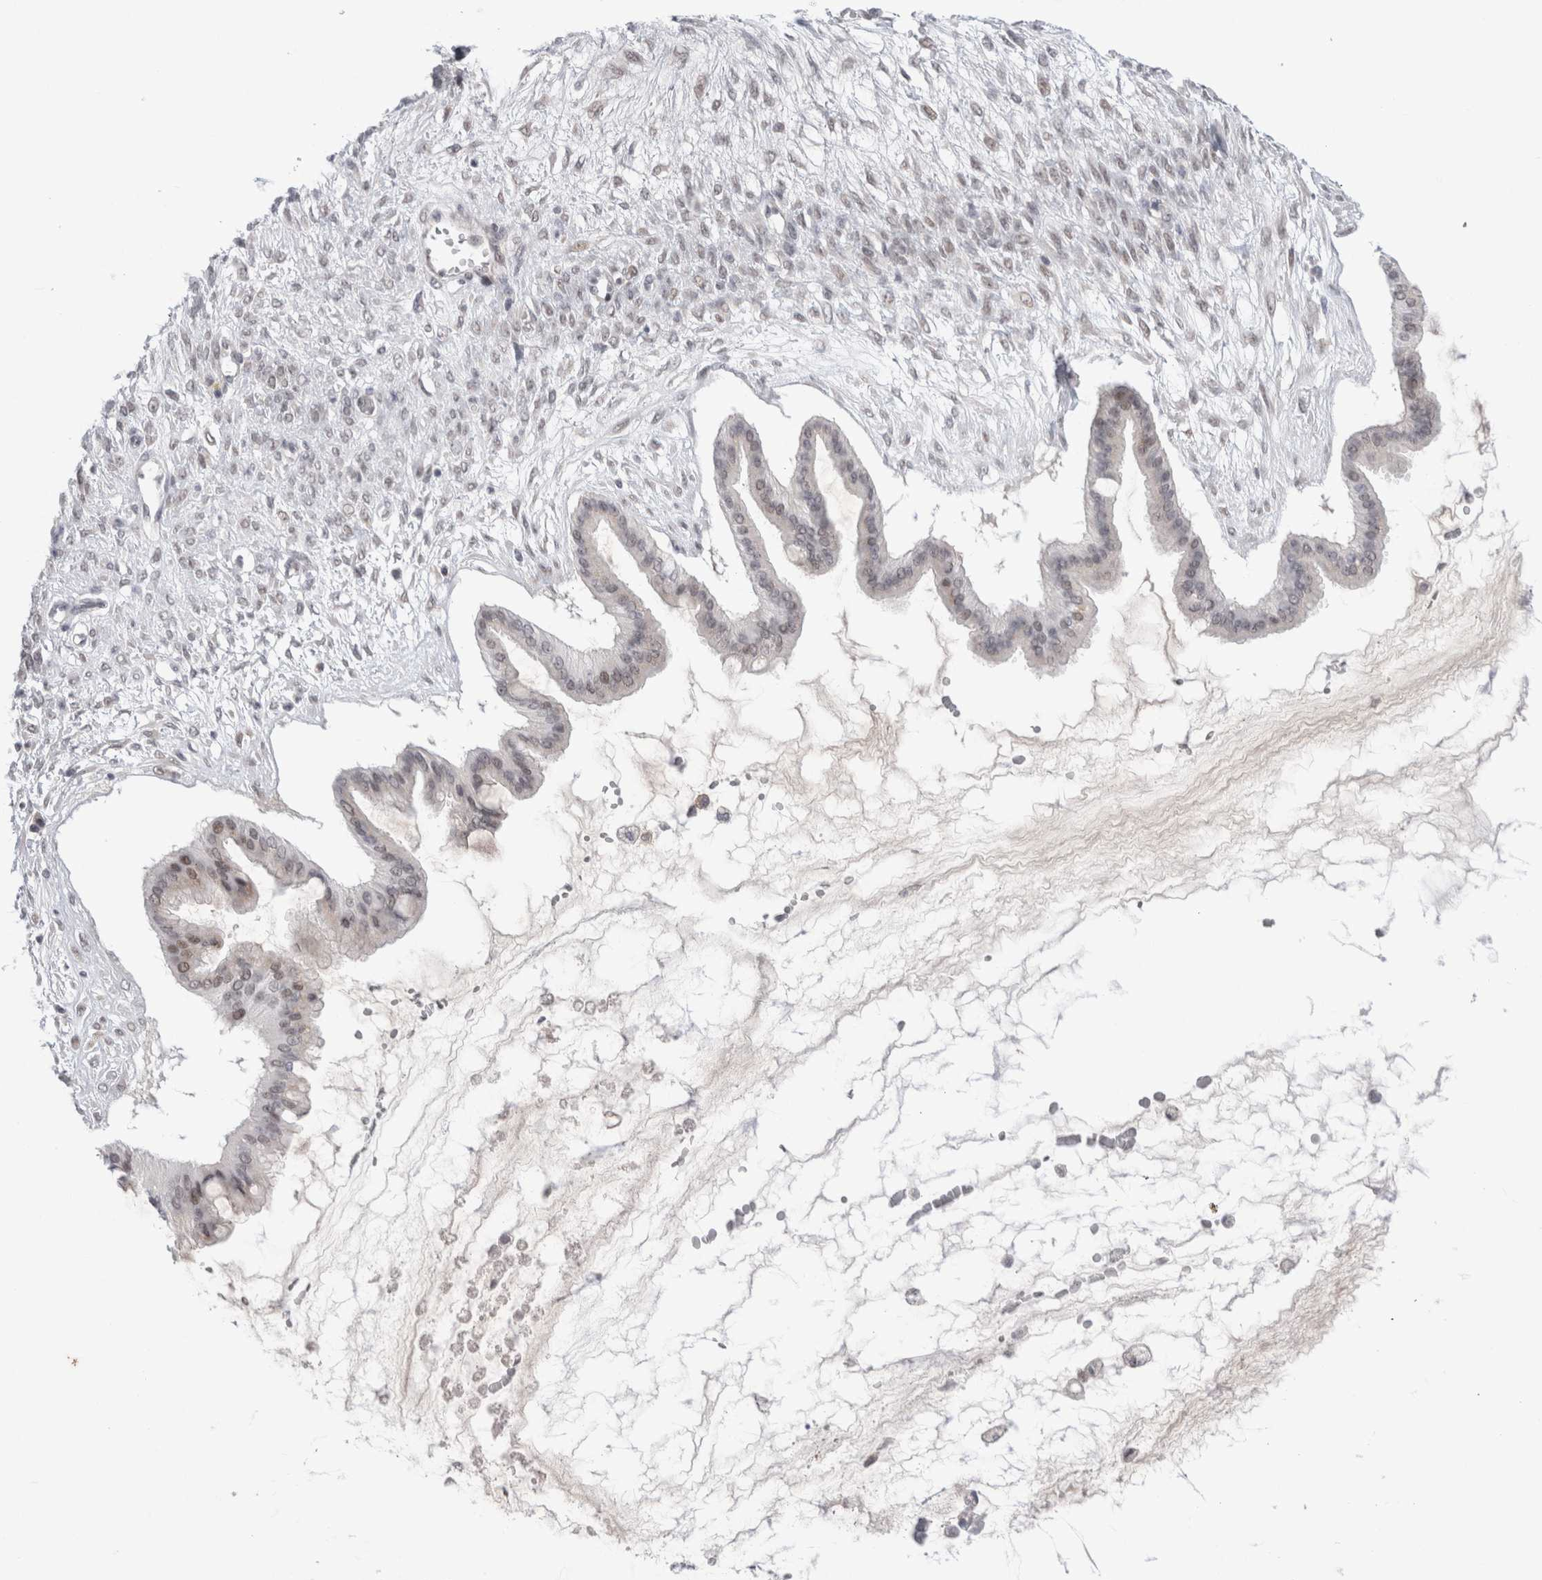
{"staining": {"intensity": "weak", "quantity": "<25%", "location": "nuclear"}, "tissue": "ovarian cancer", "cell_type": "Tumor cells", "image_type": "cancer", "snomed": [{"axis": "morphology", "description": "Cystadenocarcinoma, mucinous, NOS"}, {"axis": "topography", "description": "Ovary"}], "caption": "Ovarian cancer (mucinous cystadenocarcinoma) stained for a protein using immunohistochemistry demonstrates no positivity tumor cells.", "gene": "CERS5", "patient": {"sex": "female", "age": 73}}